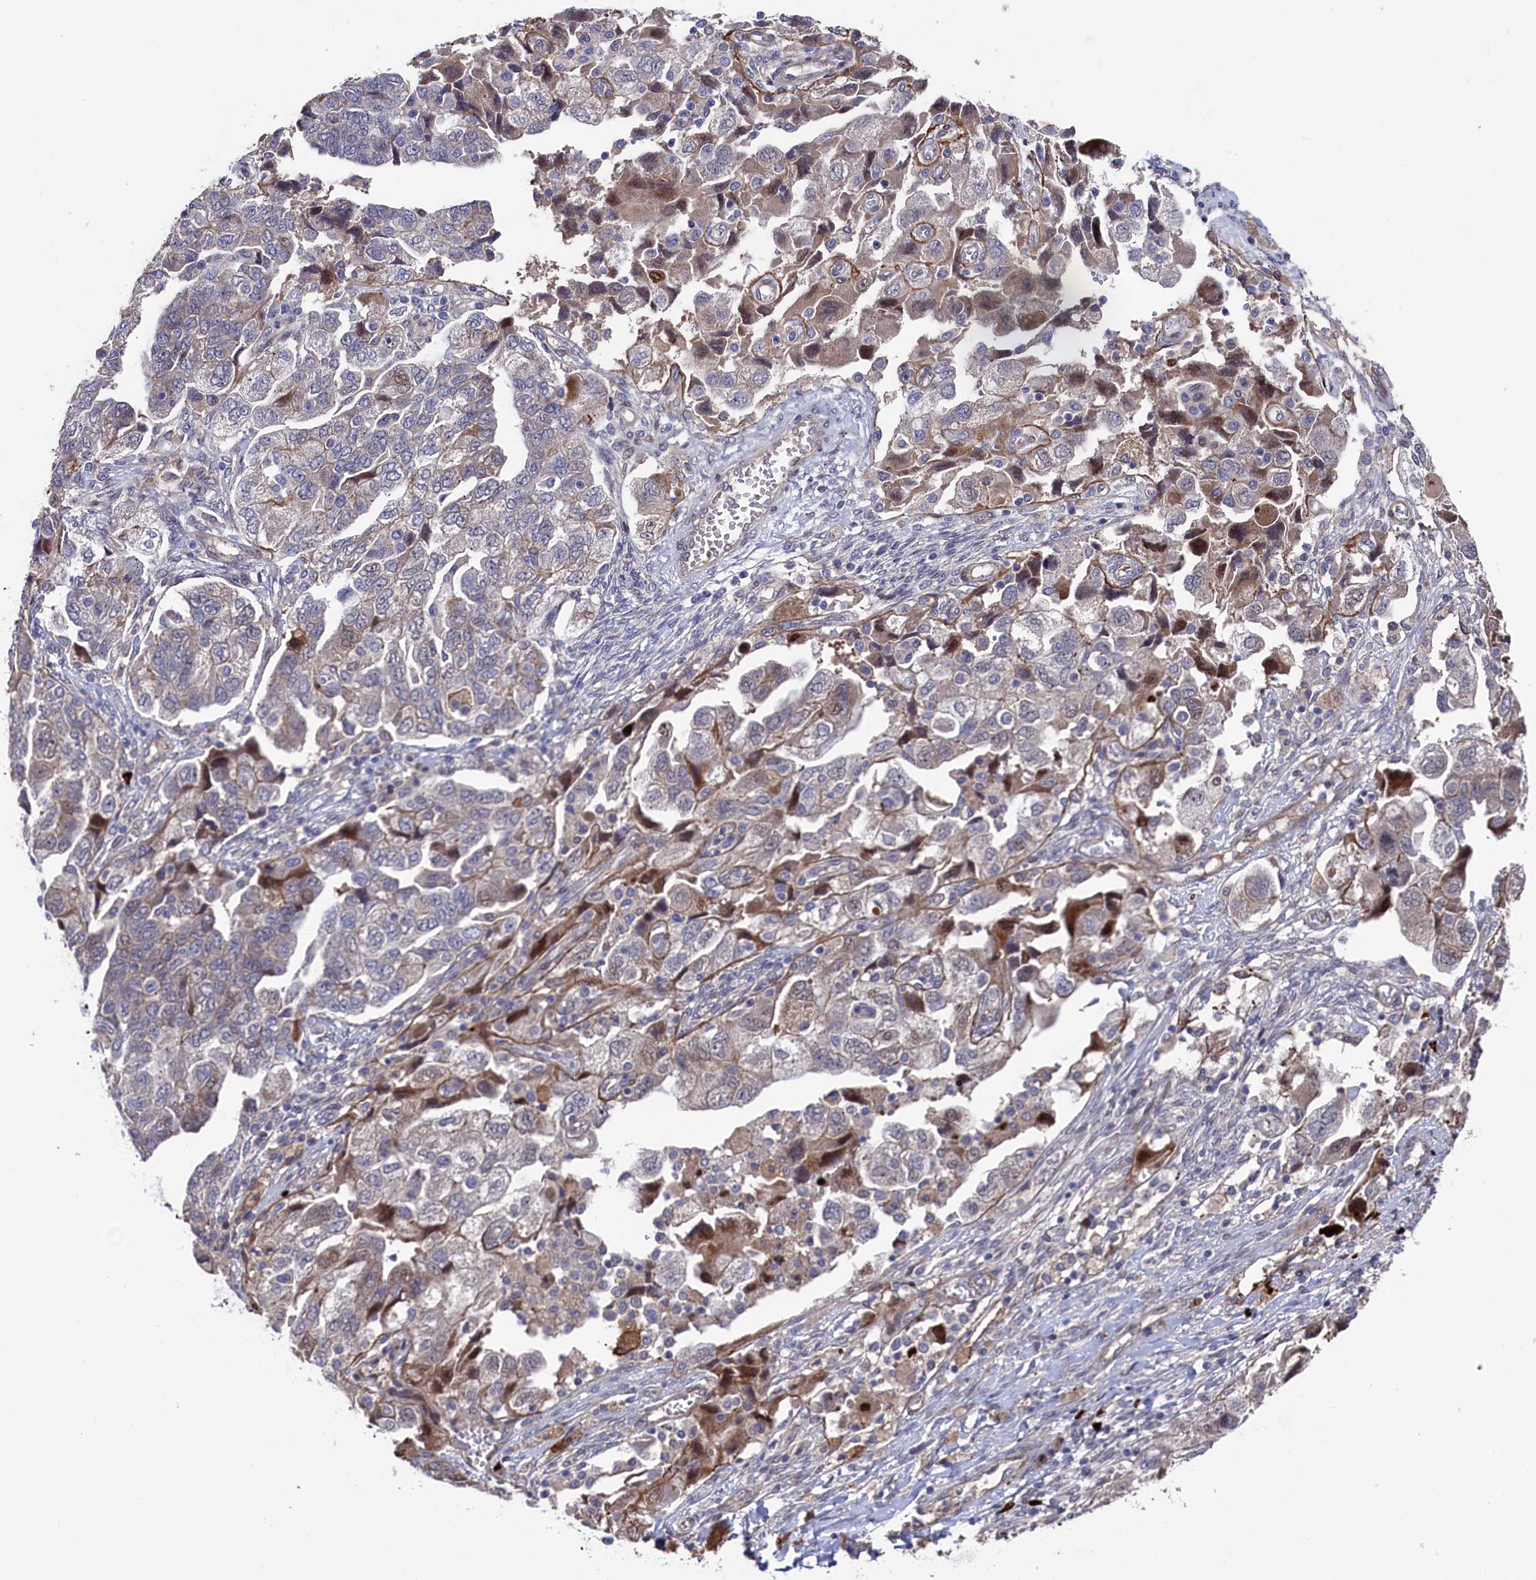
{"staining": {"intensity": "moderate", "quantity": "<25%", "location": "cytoplasmic/membranous"}, "tissue": "ovarian cancer", "cell_type": "Tumor cells", "image_type": "cancer", "snomed": [{"axis": "morphology", "description": "Carcinoma, NOS"}, {"axis": "morphology", "description": "Cystadenocarcinoma, serous, NOS"}, {"axis": "topography", "description": "Ovary"}], "caption": "An IHC micrograph of tumor tissue is shown. Protein staining in brown highlights moderate cytoplasmic/membranous positivity in ovarian cancer within tumor cells.", "gene": "ZNF891", "patient": {"sex": "female", "age": 69}}